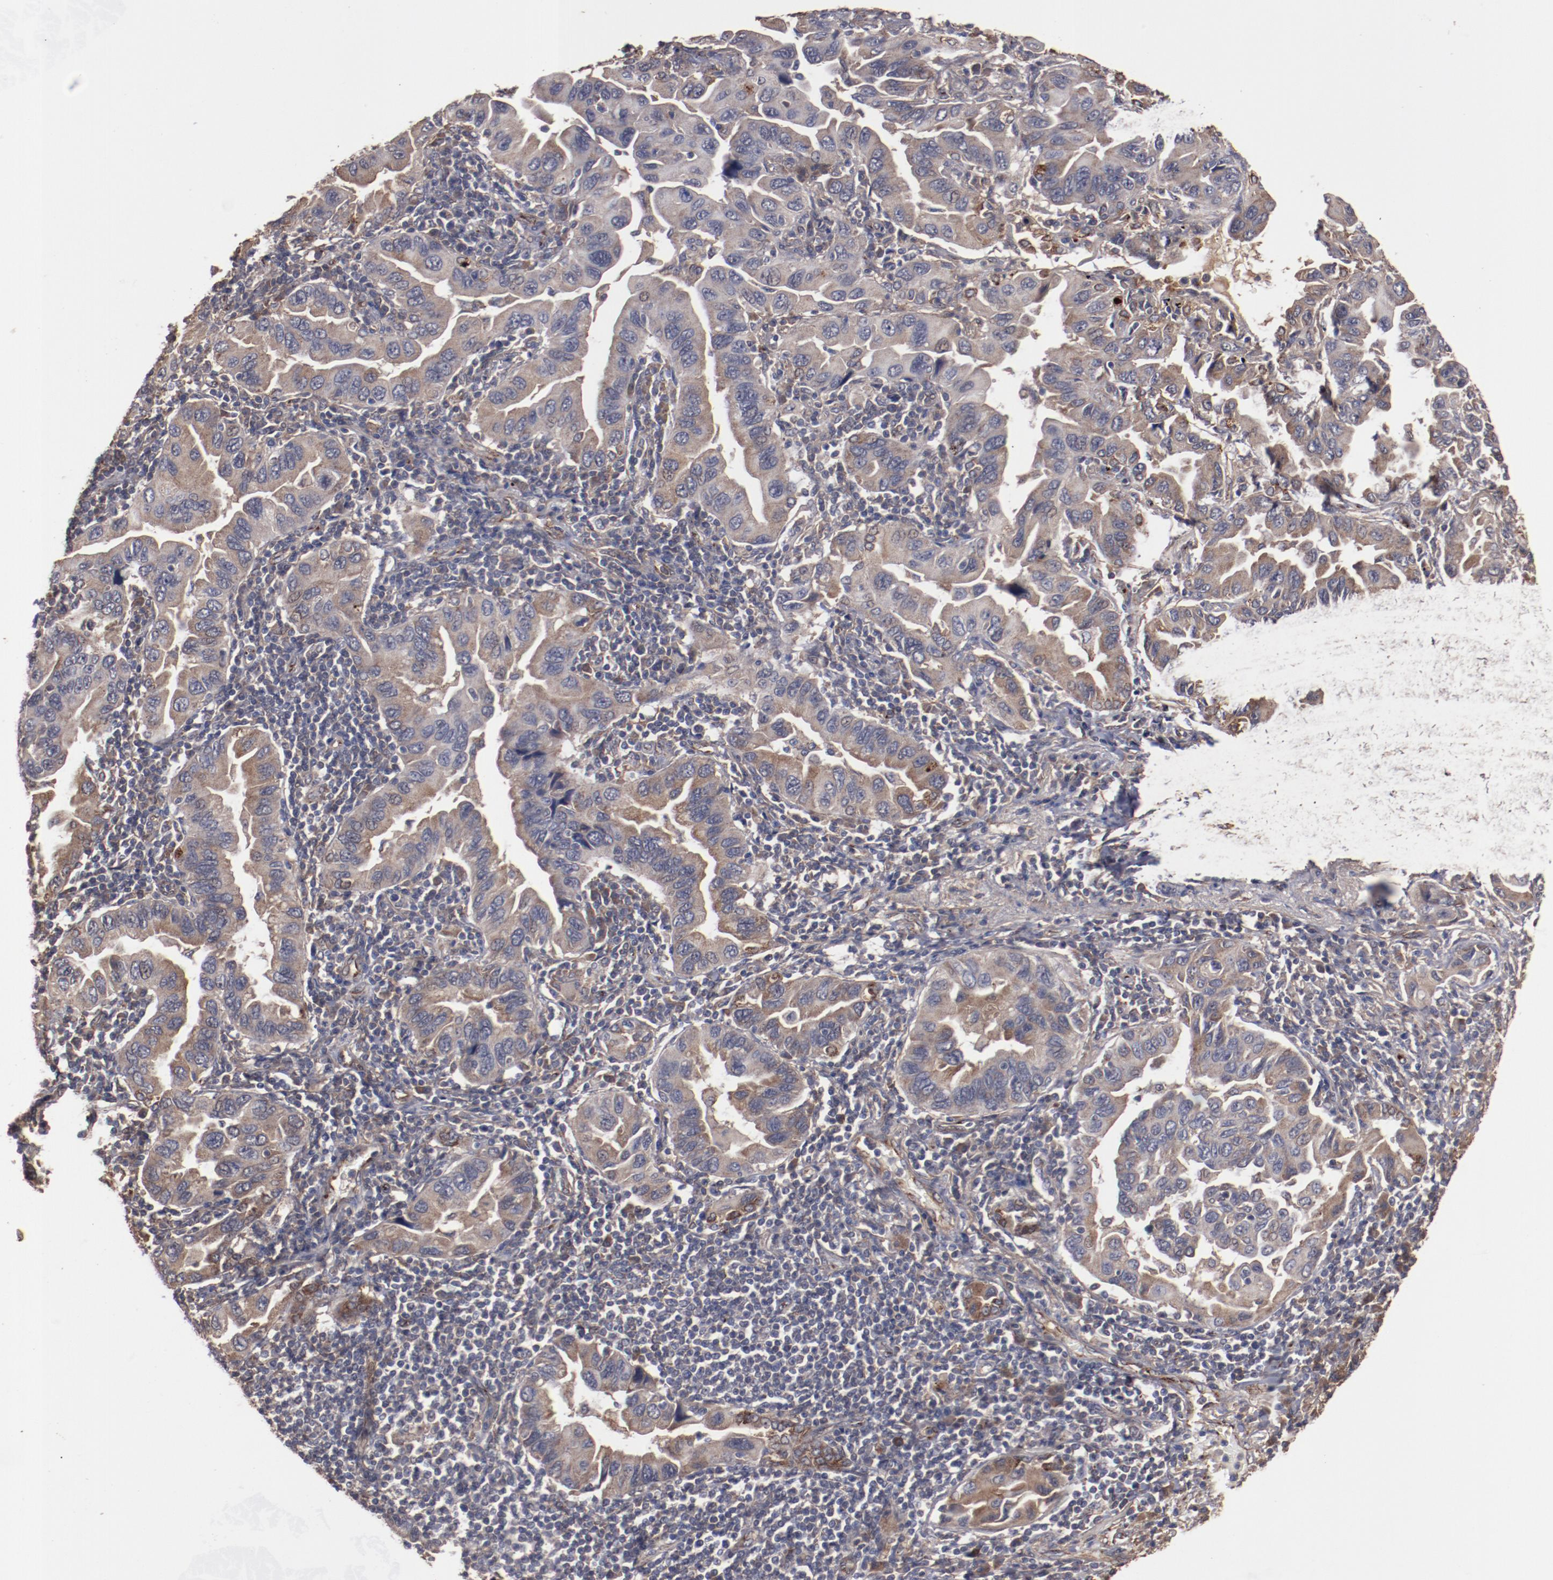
{"staining": {"intensity": "strong", "quantity": "<25%", "location": "cytoplasmic/membranous"}, "tissue": "lung cancer", "cell_type": "Tumor cells", "image_type": "cancer", "snomed": [{"axis": "morphology", "description": "Adenocarcinoma, NOS"}, {"axis": "topography", "description": "Lung"}], "caption": "Immunohistochemistry (DAB (3,3'-diaminobenzidine)) staining of human lung adenocarcinoma exhibits strong cytoplasmic/membranous protein positivity in approximately <25% of tumor cells.", "gene": "DIPK2B", "patient": {"sex": "female", "age": 65}}